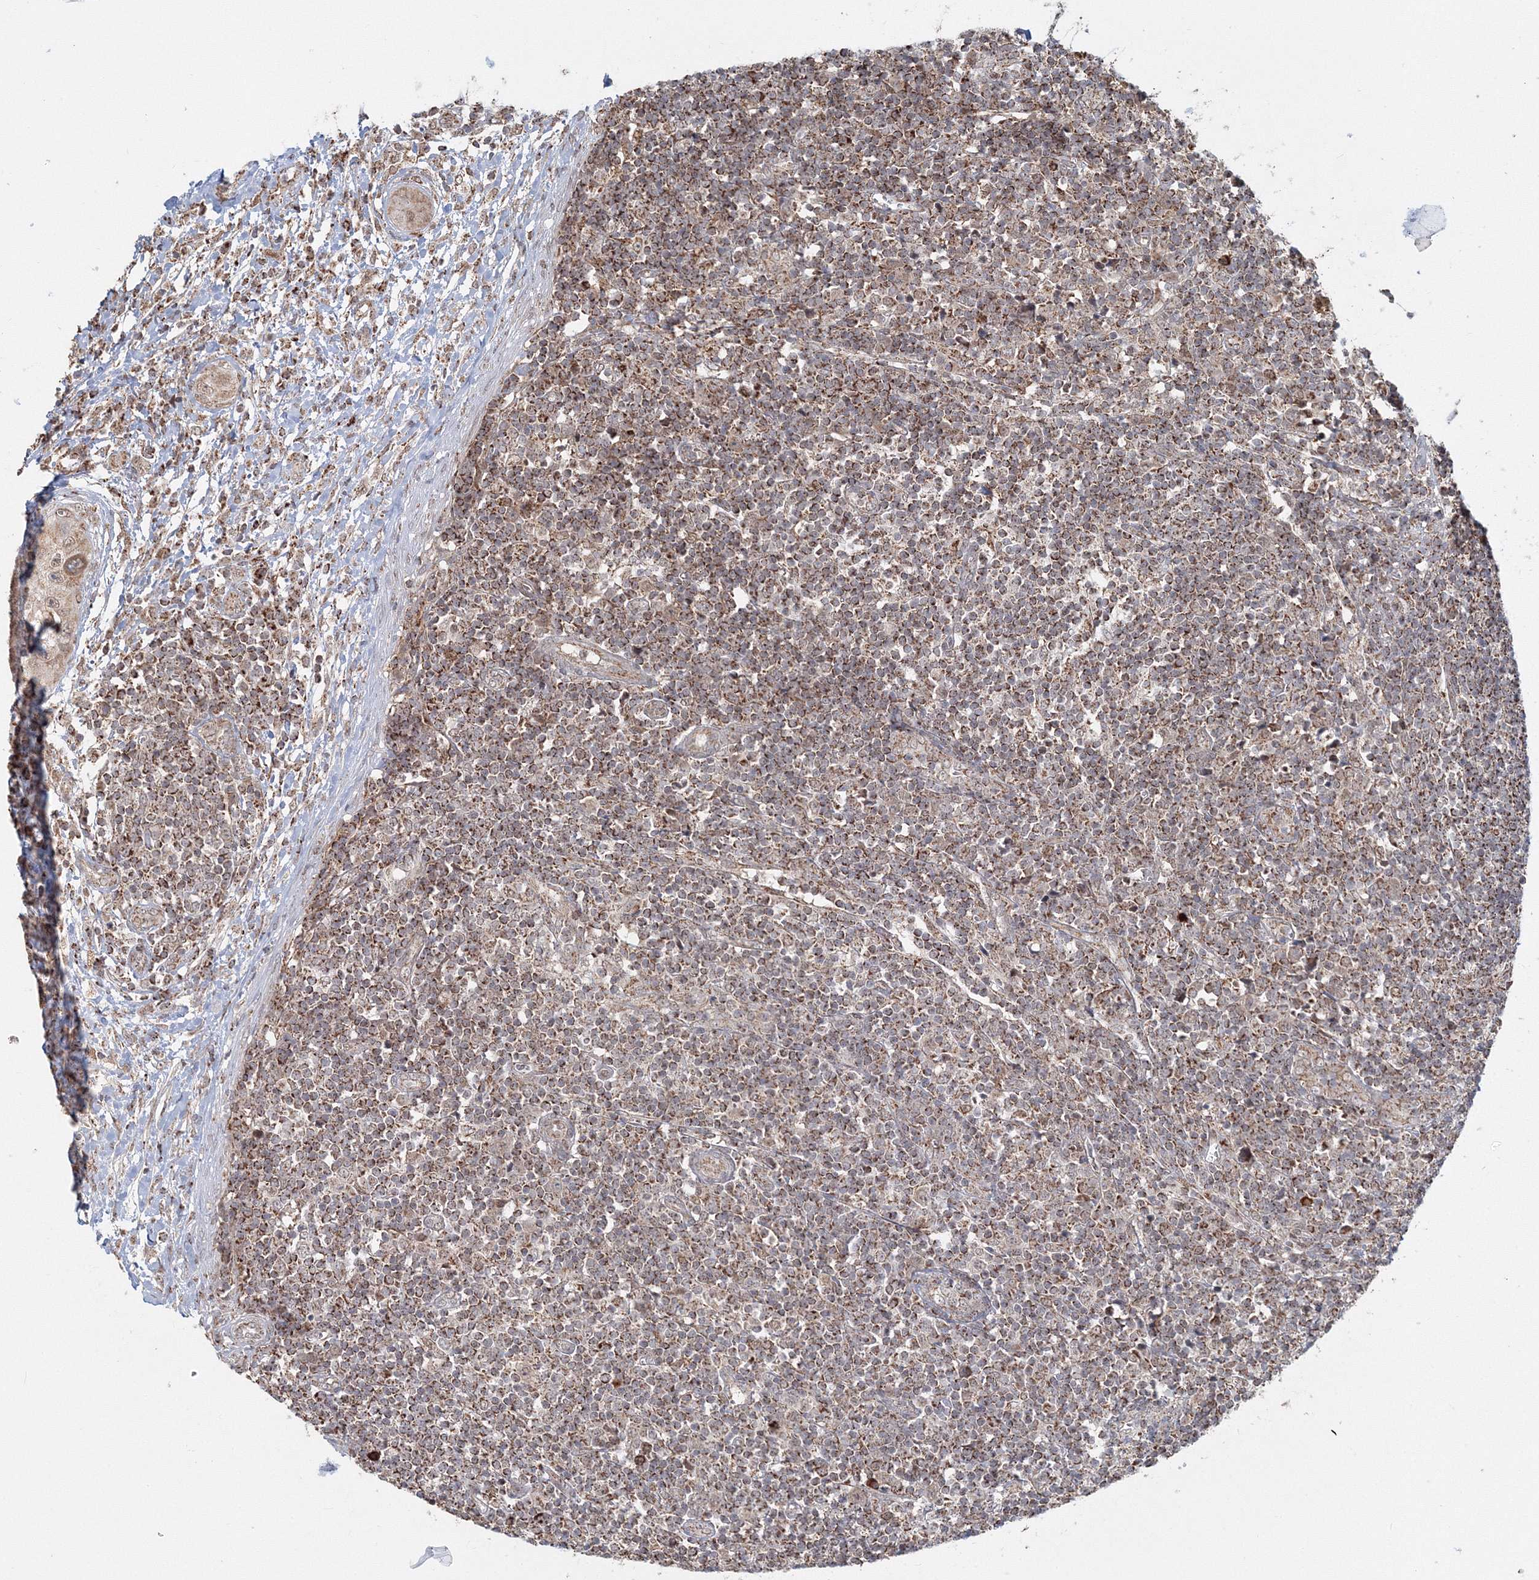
{"staining": {"intensity": "moderate", "quantity": ">75%", "location": "cytoplasmic/membranous"}, "tissue": "lymph node", "cell_type": "Germinal center cells", "image_type": "normal", "snomed": [{"axis": "morphology", "description": "Normal tissue, NOS"}, {"axis": "morphology", "description": "Squamous cell carcinoma, metastatic, NOS"}, {"axis": "topography", "description": "Lymph node"}], "caption": "Moderate cytoplasmic/membranous protein expression is appreciated in approximately >75% of germinal center cells in lymph node. Using DAB (3,3'-diaminobenzidine) (brown) and hematoxylin (blue) stains, captured at high magnification using brightfield microscopy.", "gene": "PSMD6", "patient": {"sex": "male", "age": 73}}